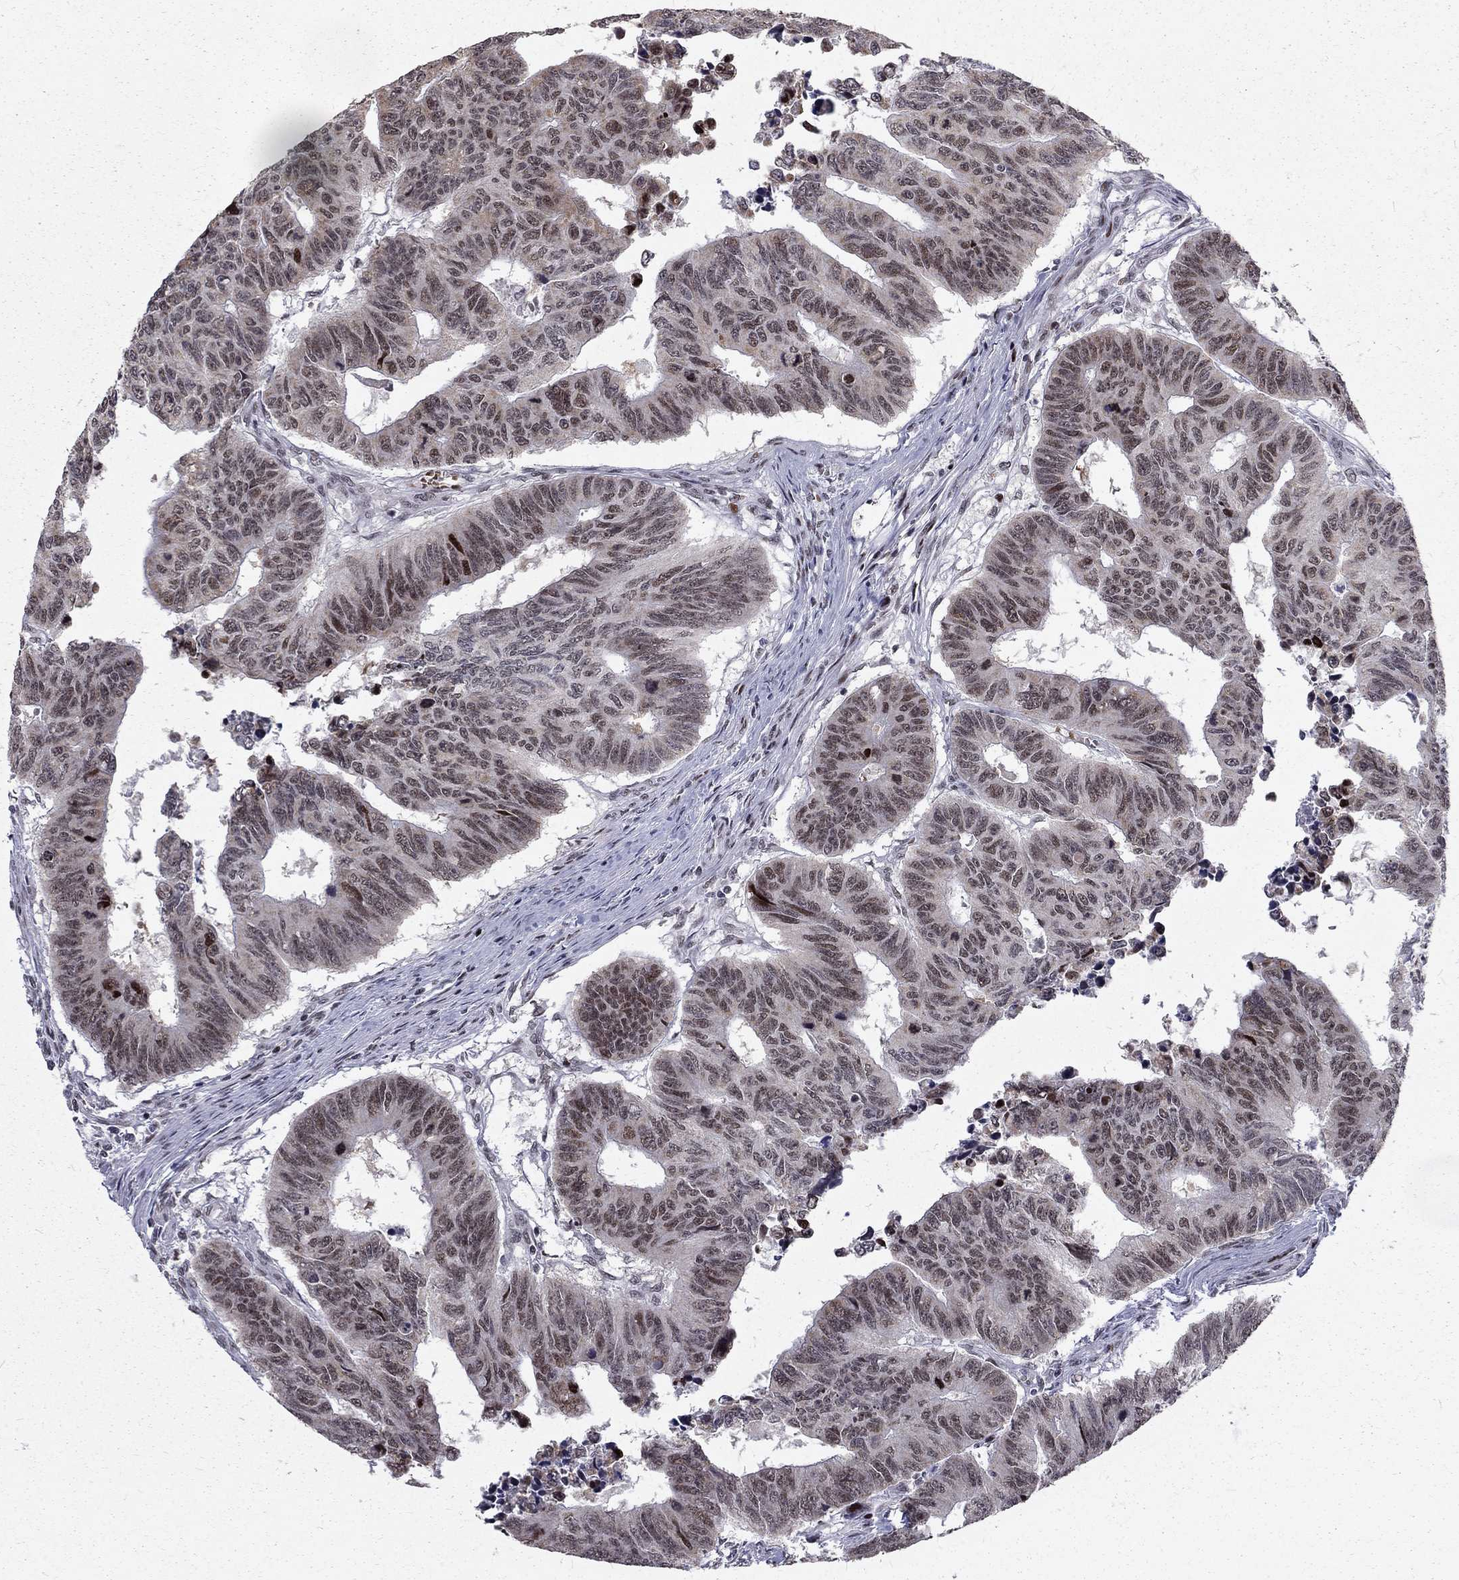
{"staining": {"intensity": "strong", "quantity": "<25%", "location": "nuclear"}, "tissue": "colorectal cancer", "cell_type": "Tumor cells", "image_type": "cancer", "snomed": [{"axis": "morphology", "description": "Adenocarcinoma, NOS"}, {"axis": "topography", "description": "Rectum"}], "caption": "A high-resolution image shows IHC staining of colorectal cancer, which exhibits strong nuclear staining in approximately <25% of tumor cells.", "gene": "TCEAL1", "patient": {"sex": "female", "age": 85}}